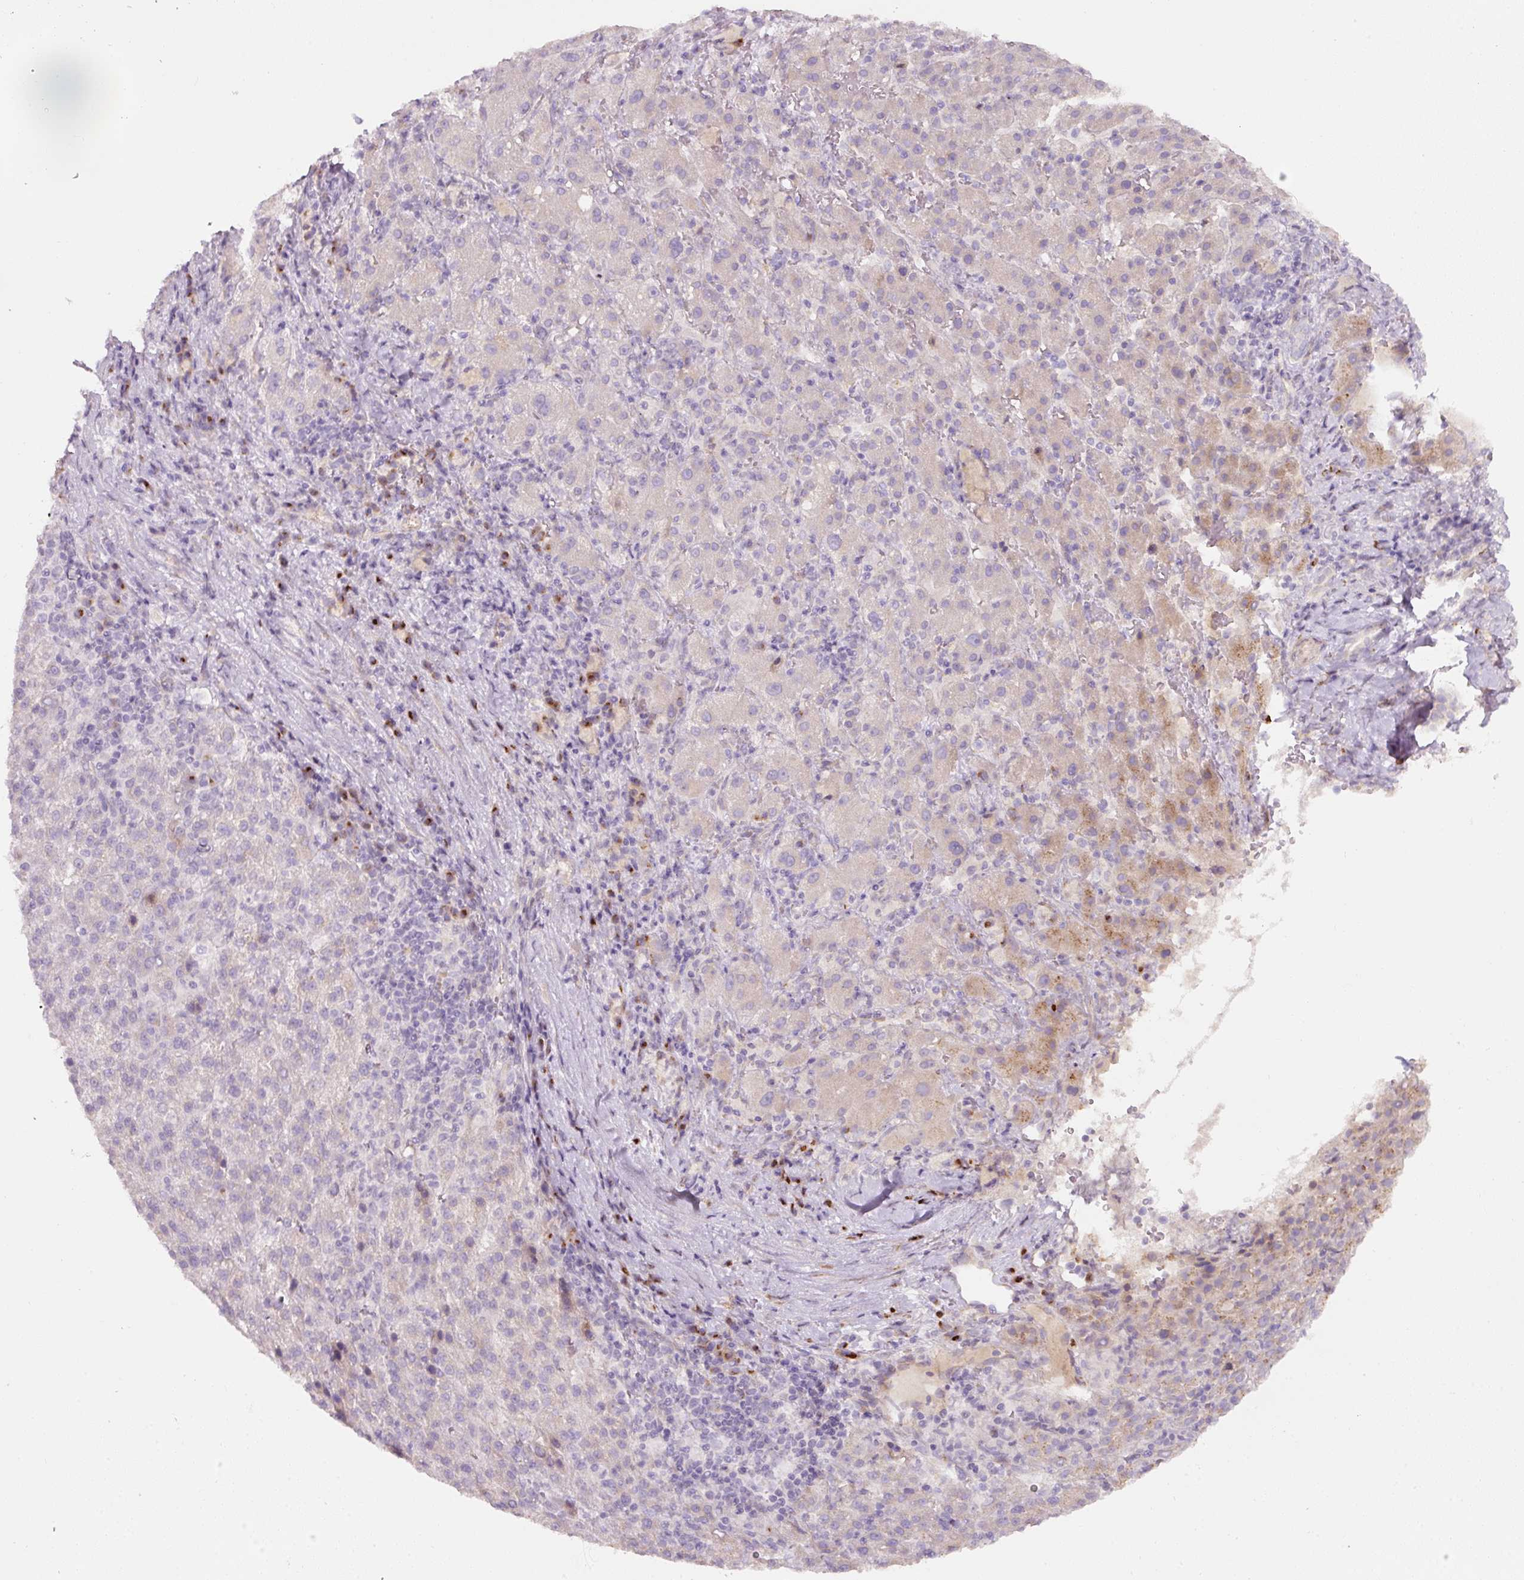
{"staining": {"intensity": "weak", "quantity": "<25%", "location": "cytoplasmic/membranous"}, "tissue": "liver cancer", "cell_type": "Tumor cells", "image_type": "cancer", "snomed": [{"axis": "morphology", "description": "Carcinoma, Hepatocellular, NOS"}, {"axis": "topography", "description": "Liver"}], "caption": "The histopathology image reveals no significant positivity in tumor cells of liver hepatocellular carcinoma.", "gene": "NBPF11", "patient": {"sex": "female", "age": 58}}